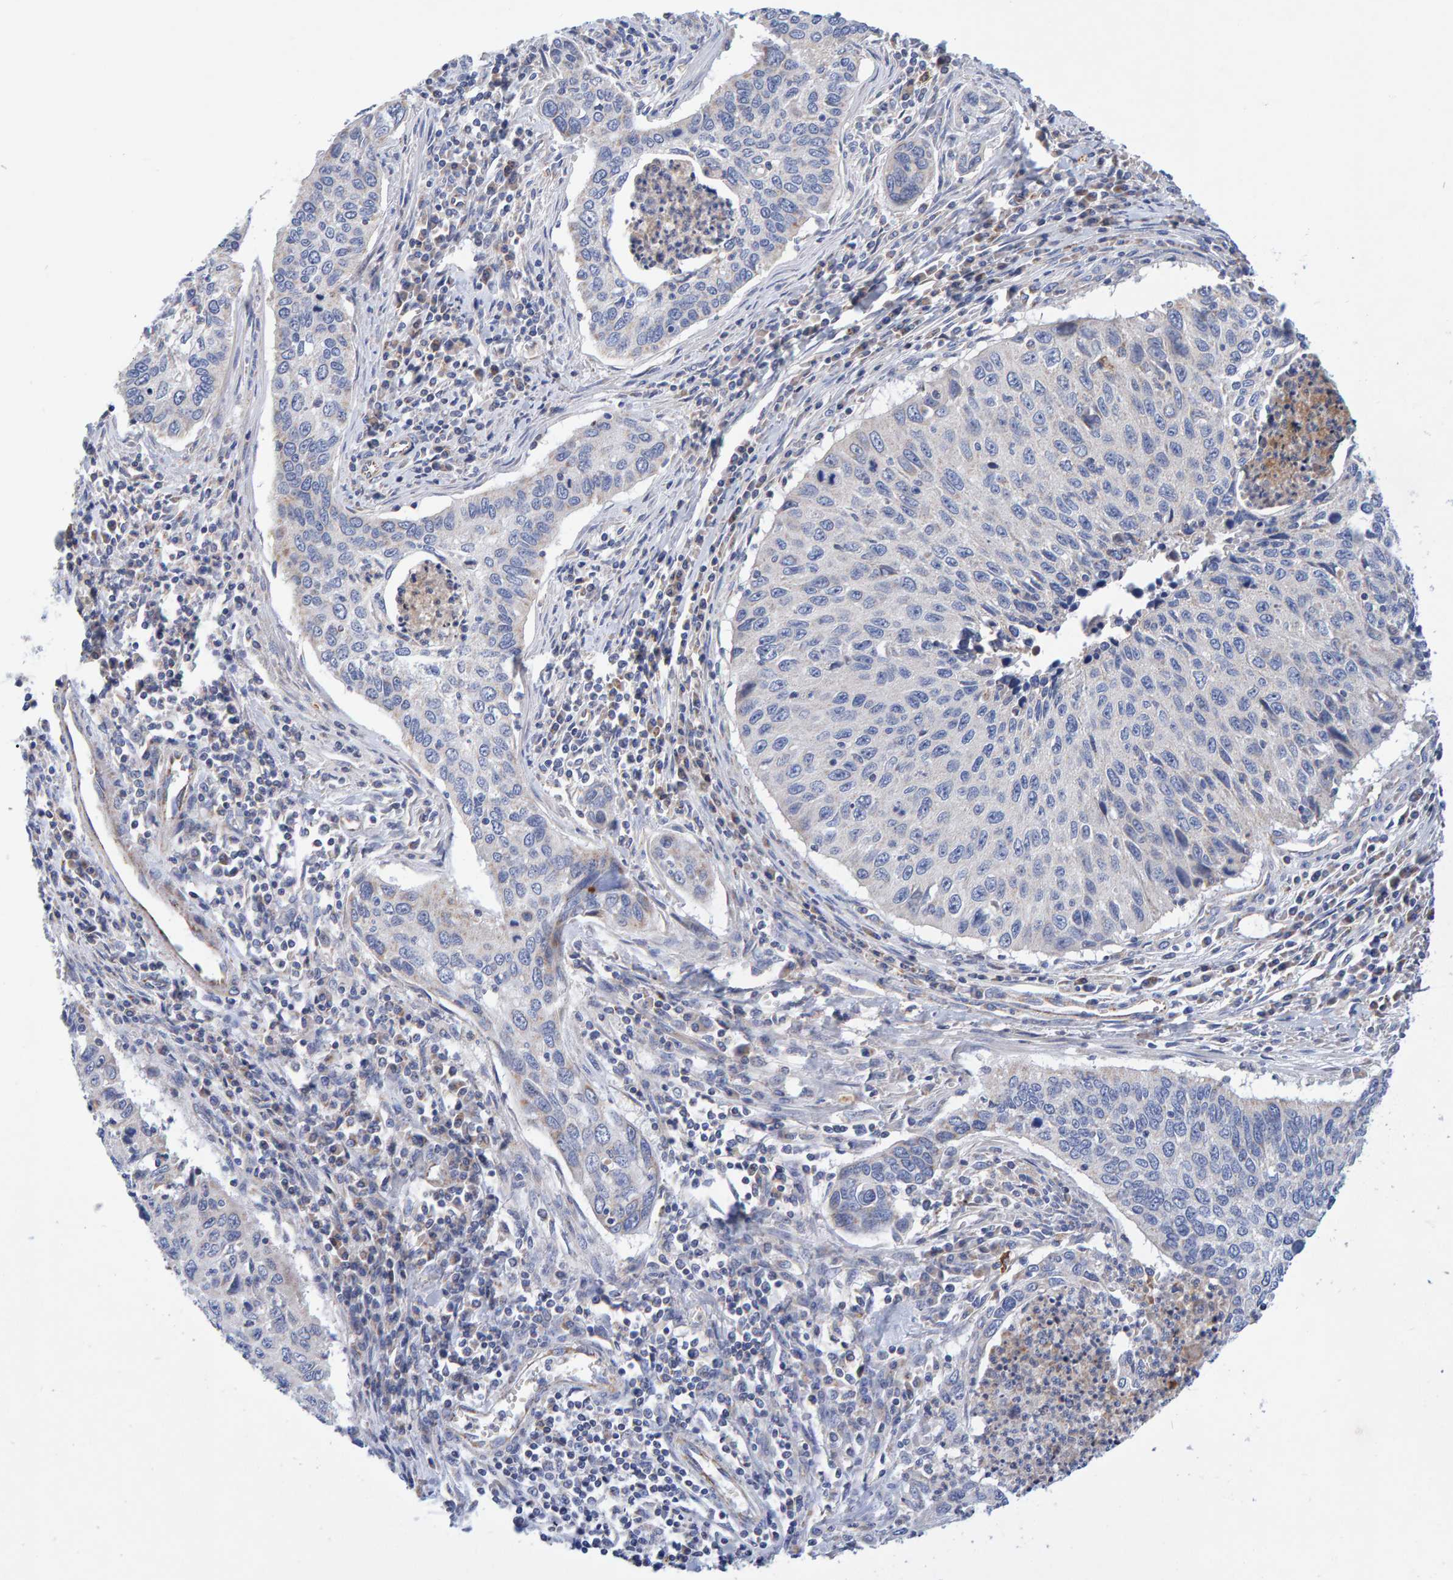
{"staining": {"intensity": "negative", "quantity": "none", "location": "none"}, "tissue": "cervical cancer", "cell_type": "Tumor cells", "image_type": "cancer", "snomed": [{"axis": "morphology", "description": "Squamous cell carcinoma, NOS"}, {"axis": "topography", "description": "Cervix"}], "caption": "DAB (3,3'-diaminobenzidine) immunohistochemical staining of human cervical cancer shows no significant staining in tumor cells.", "gene": "EFR3A", "patient": {"sex": "female", "age": 53}}